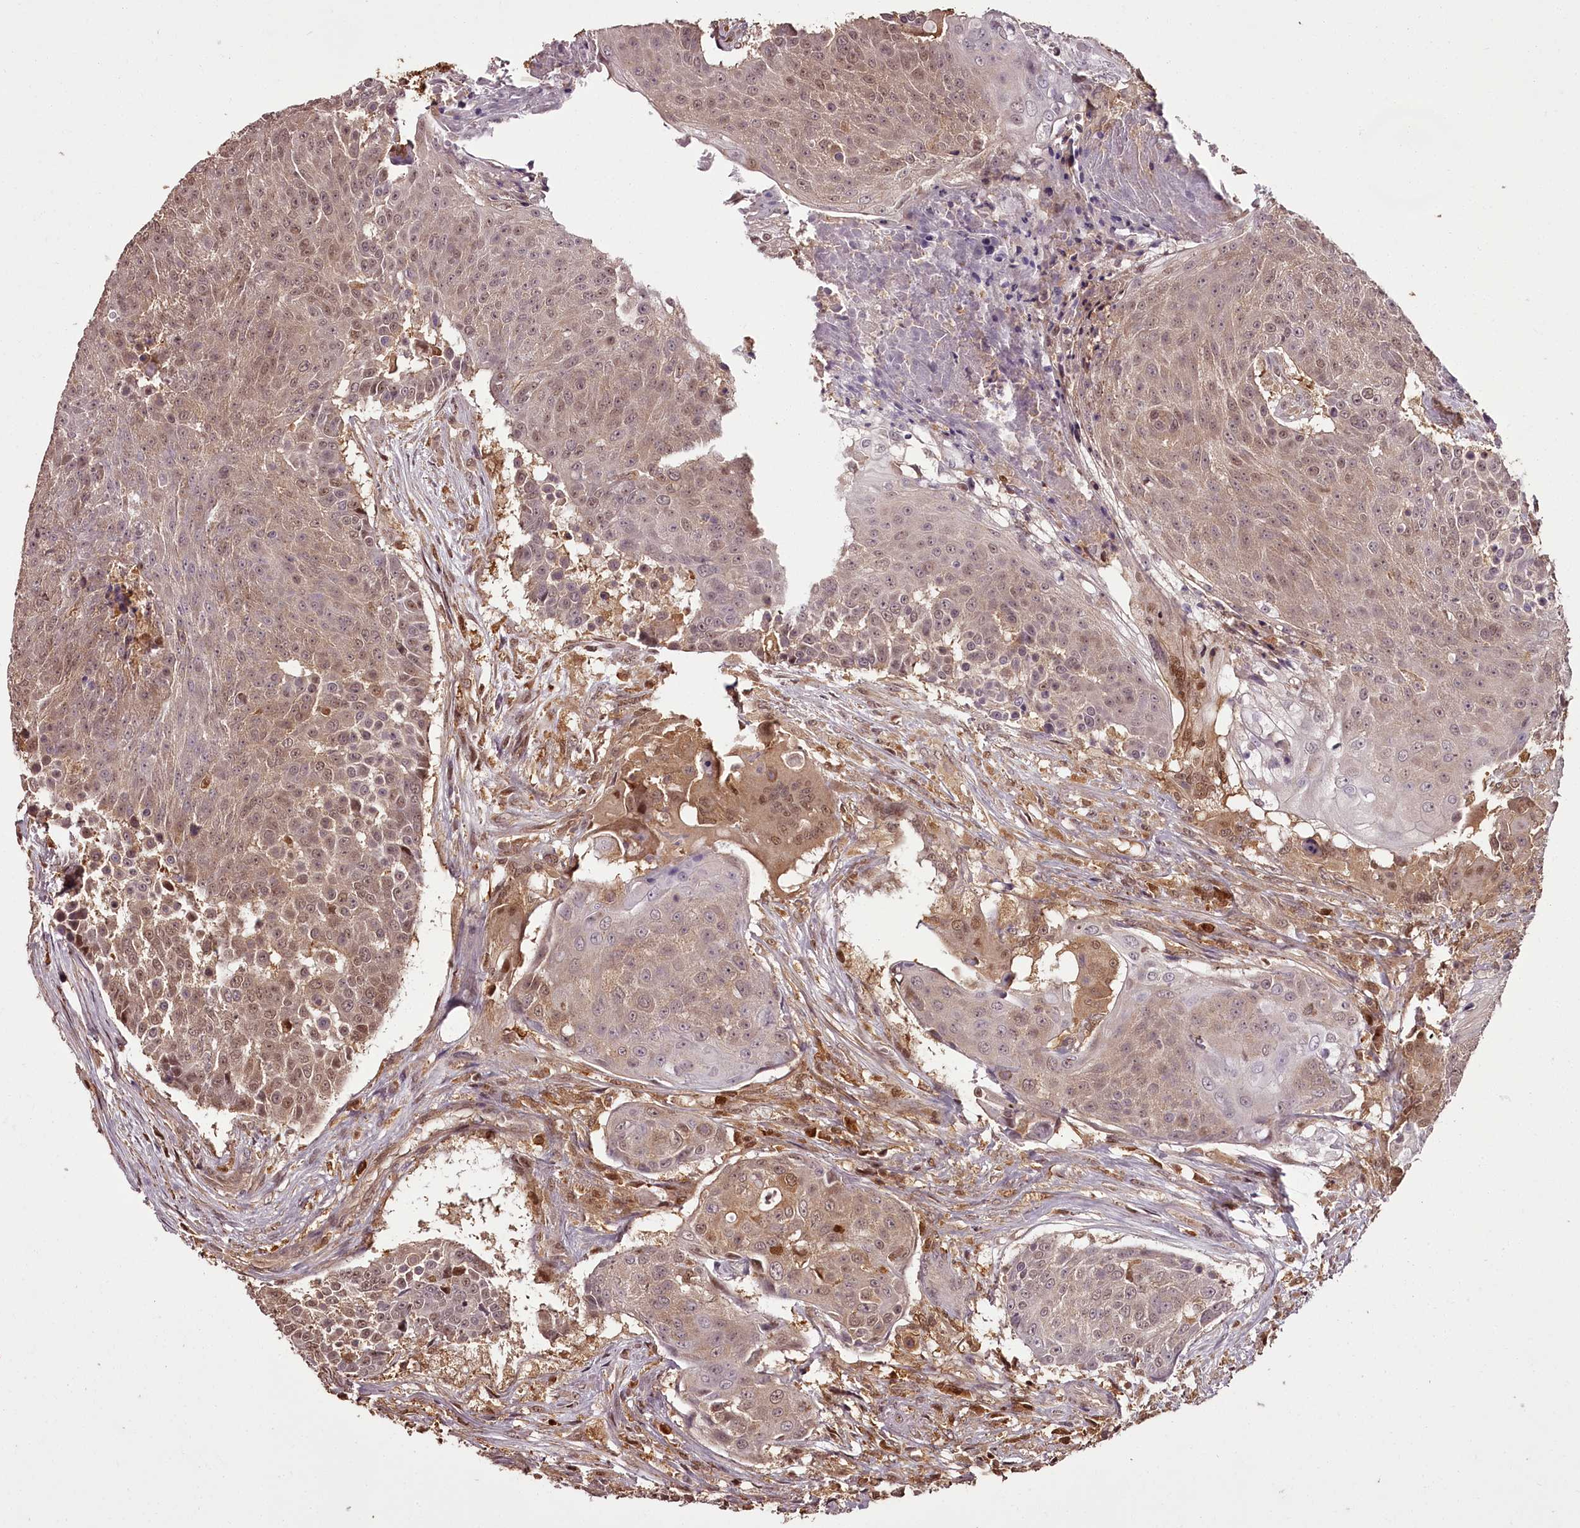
{"staining": {"intensity": "weak", "quantity": ">75%", "location": "cytoplasmic/membranous,nuclear"}, "tissue": "urothelial cancer", "cell_type": "Tumor cells", "image_type": "cancer", "snomed": [{"axis": "morphology", "description": "Urothelial carcinoma, High grade"}, {"axis": "topography", "description": "Urinary bladder"}], "caption": "Immunohistochemistry (IHC) staining of urothelial cancer, which shows low levels of weak cytoplasmic/membranous and nuclear positivity in about >75% of tumor cells indicating weak cytoplasmic/membranous and nuclear protein positivity. The staining was performed using DAB (3,3'-diaminobenzidine) (brown) for protein detection and nuclei were counterstained in hematoxylin (blue).", "gene": "NPRL2", "patient": {"sex": "female", "age": 63}}